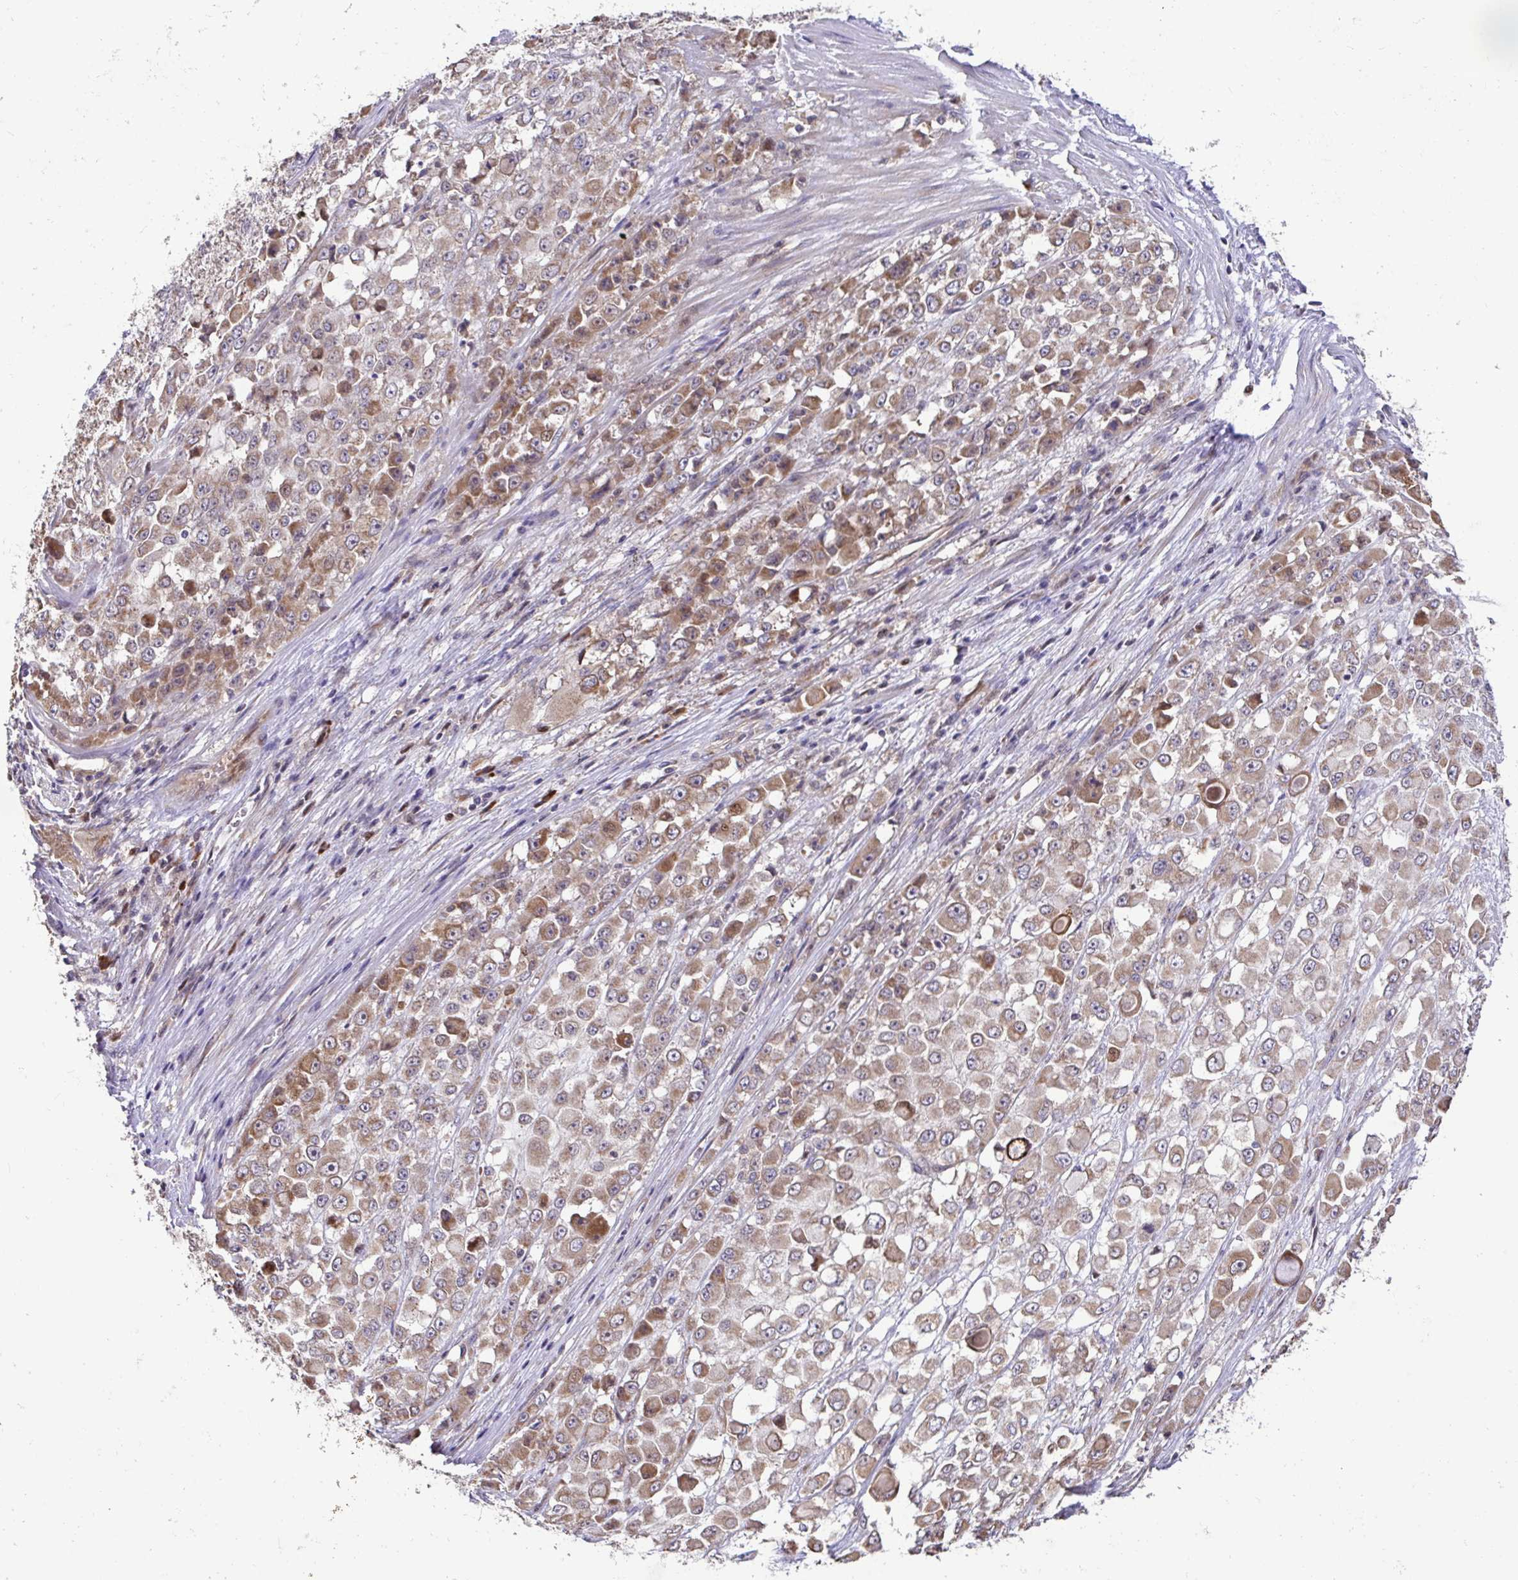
{"staining": {"intensity": "moderate", "quantity": ">75%", "location": "cytoplasmic/membranous"}, "tissue": "stomach cancer", "cell_type": "Tumor cells", "image_type": "cancer", "snomed": [{"axis": "morphology", "description": "Adenocarcinoma, NOS"}, {"axis": "topography", "description": "Stomach"}], "caption": "The immunohistochemical stain labels moderate cytoplasmic/membranous staining in tumor cells of stomach cancer (adenocarcinoma) tissue.", "gene": "ELP1", "patient": {"sex": "female", "age": 76}}